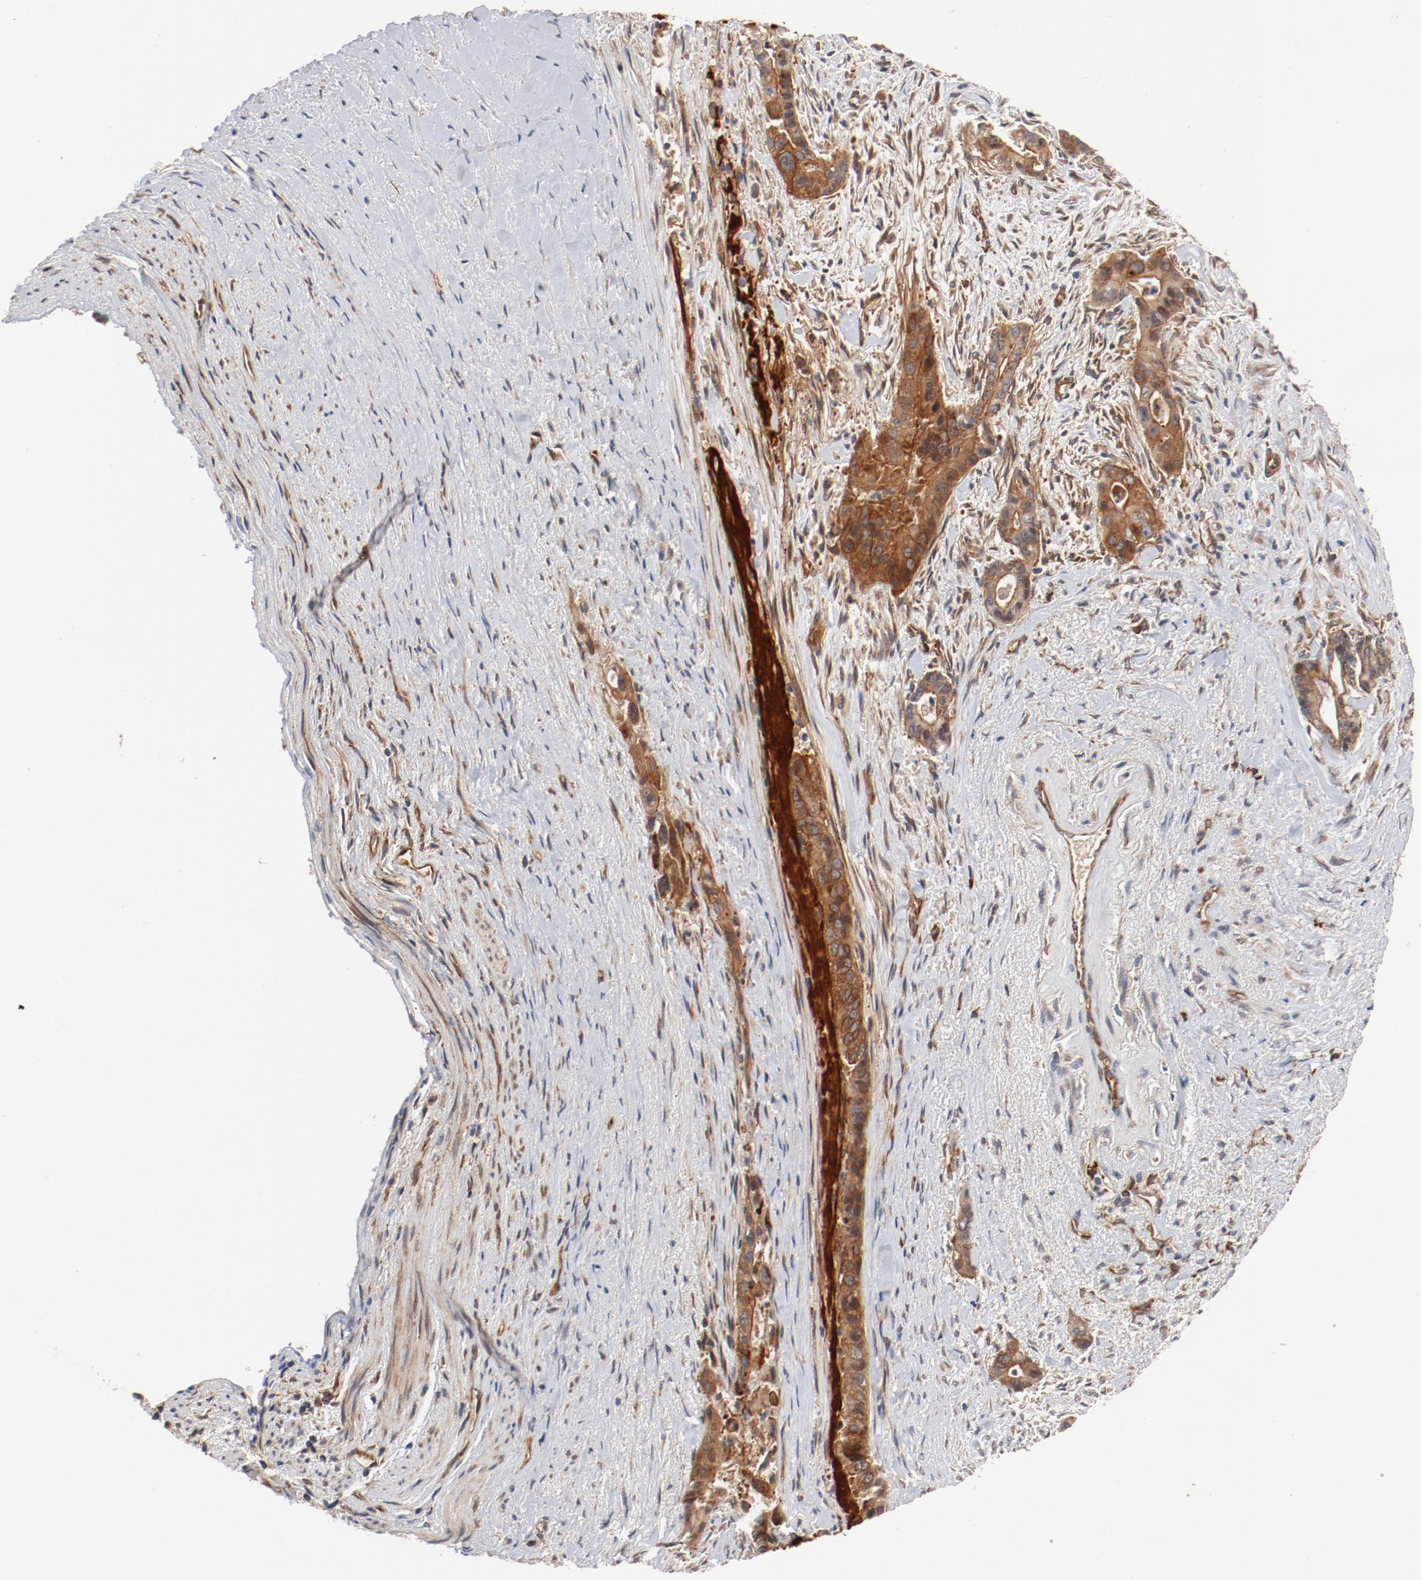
{"staining": {"intensity": "moderate", "quantity": ">75%", "location": "cytoplasmic/membranous"}, "tissue": "liver cancer", "cell_type": "Tumor cells", "image_type": "cancer", "snomed": [{"axis": "morphology", "description": "Cholangiocarcinoma"}, {"axis": "topography", "description": "Liver"}], "caption": "Protein expression analysis of human liver cholangiocarcinoma reveals moderate cytoplasmic/membranous expression in approximately >75% of tumor cells.", "gene": "PITPNM2", "patient": {"sex": "female", "age": 55}}